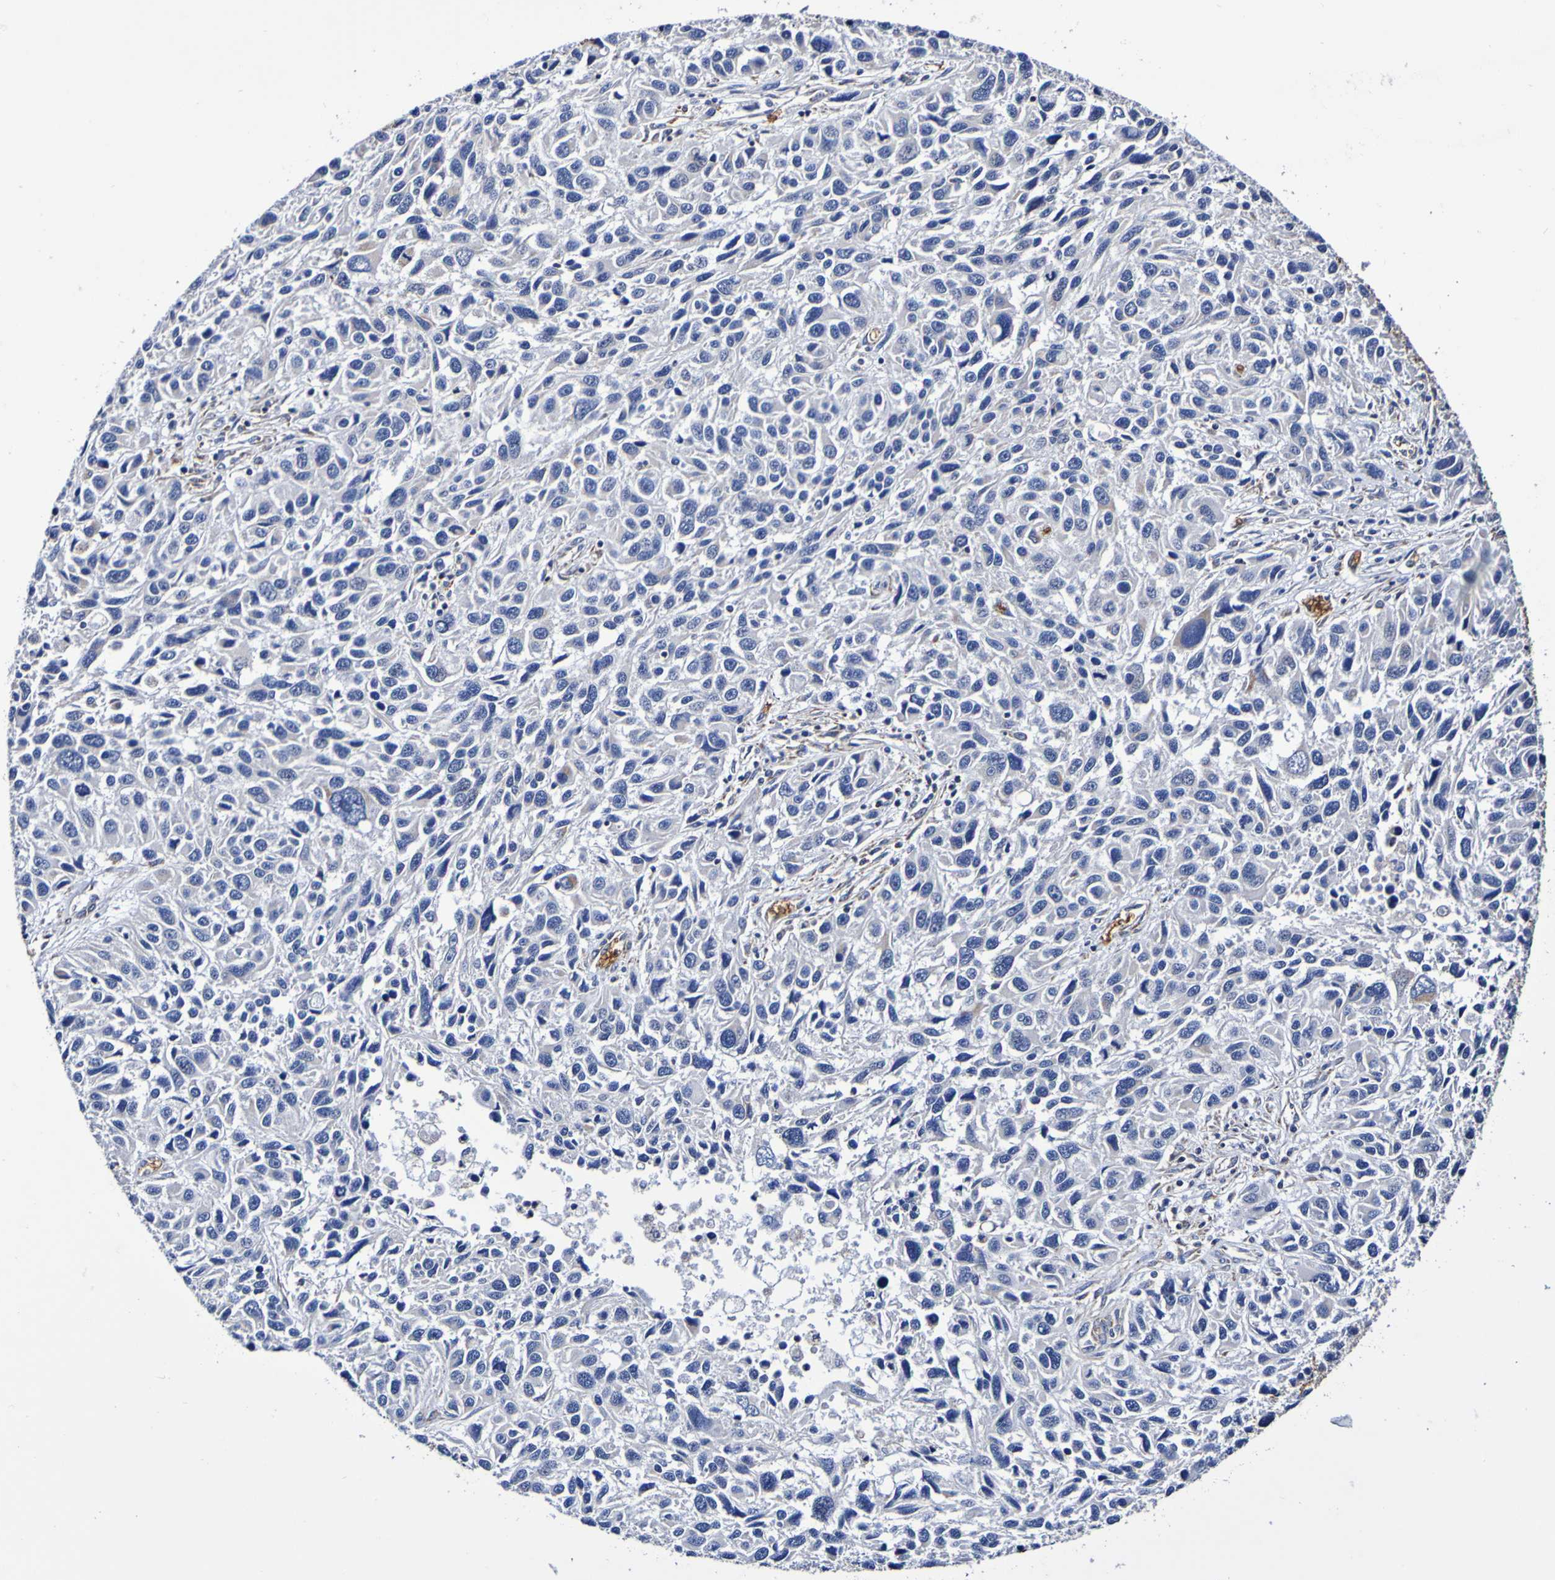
{"staining": {"intensity": "negative", "quantity": "none", "location": "none"}, "tissue": "melanoma", "cell_type": "Tumor cells", "image_type": "cancer", "snomed": [{"axis": "morphology", "description": "Malignant melanoma, NOS"}, {"axis": "topography", "description": "Skin"}], "caption": "Immunohistochemical staining of melanoma displays no significant positivity in tumor cells. (Stains: DAB (3,3'-diaminobenzidine) IHC with hematoxylin counter stain, Microscopy: brightfield microscopy at high magnification).", "gene": "WNT4", "patient": {"sex": "male", "age": 53}}